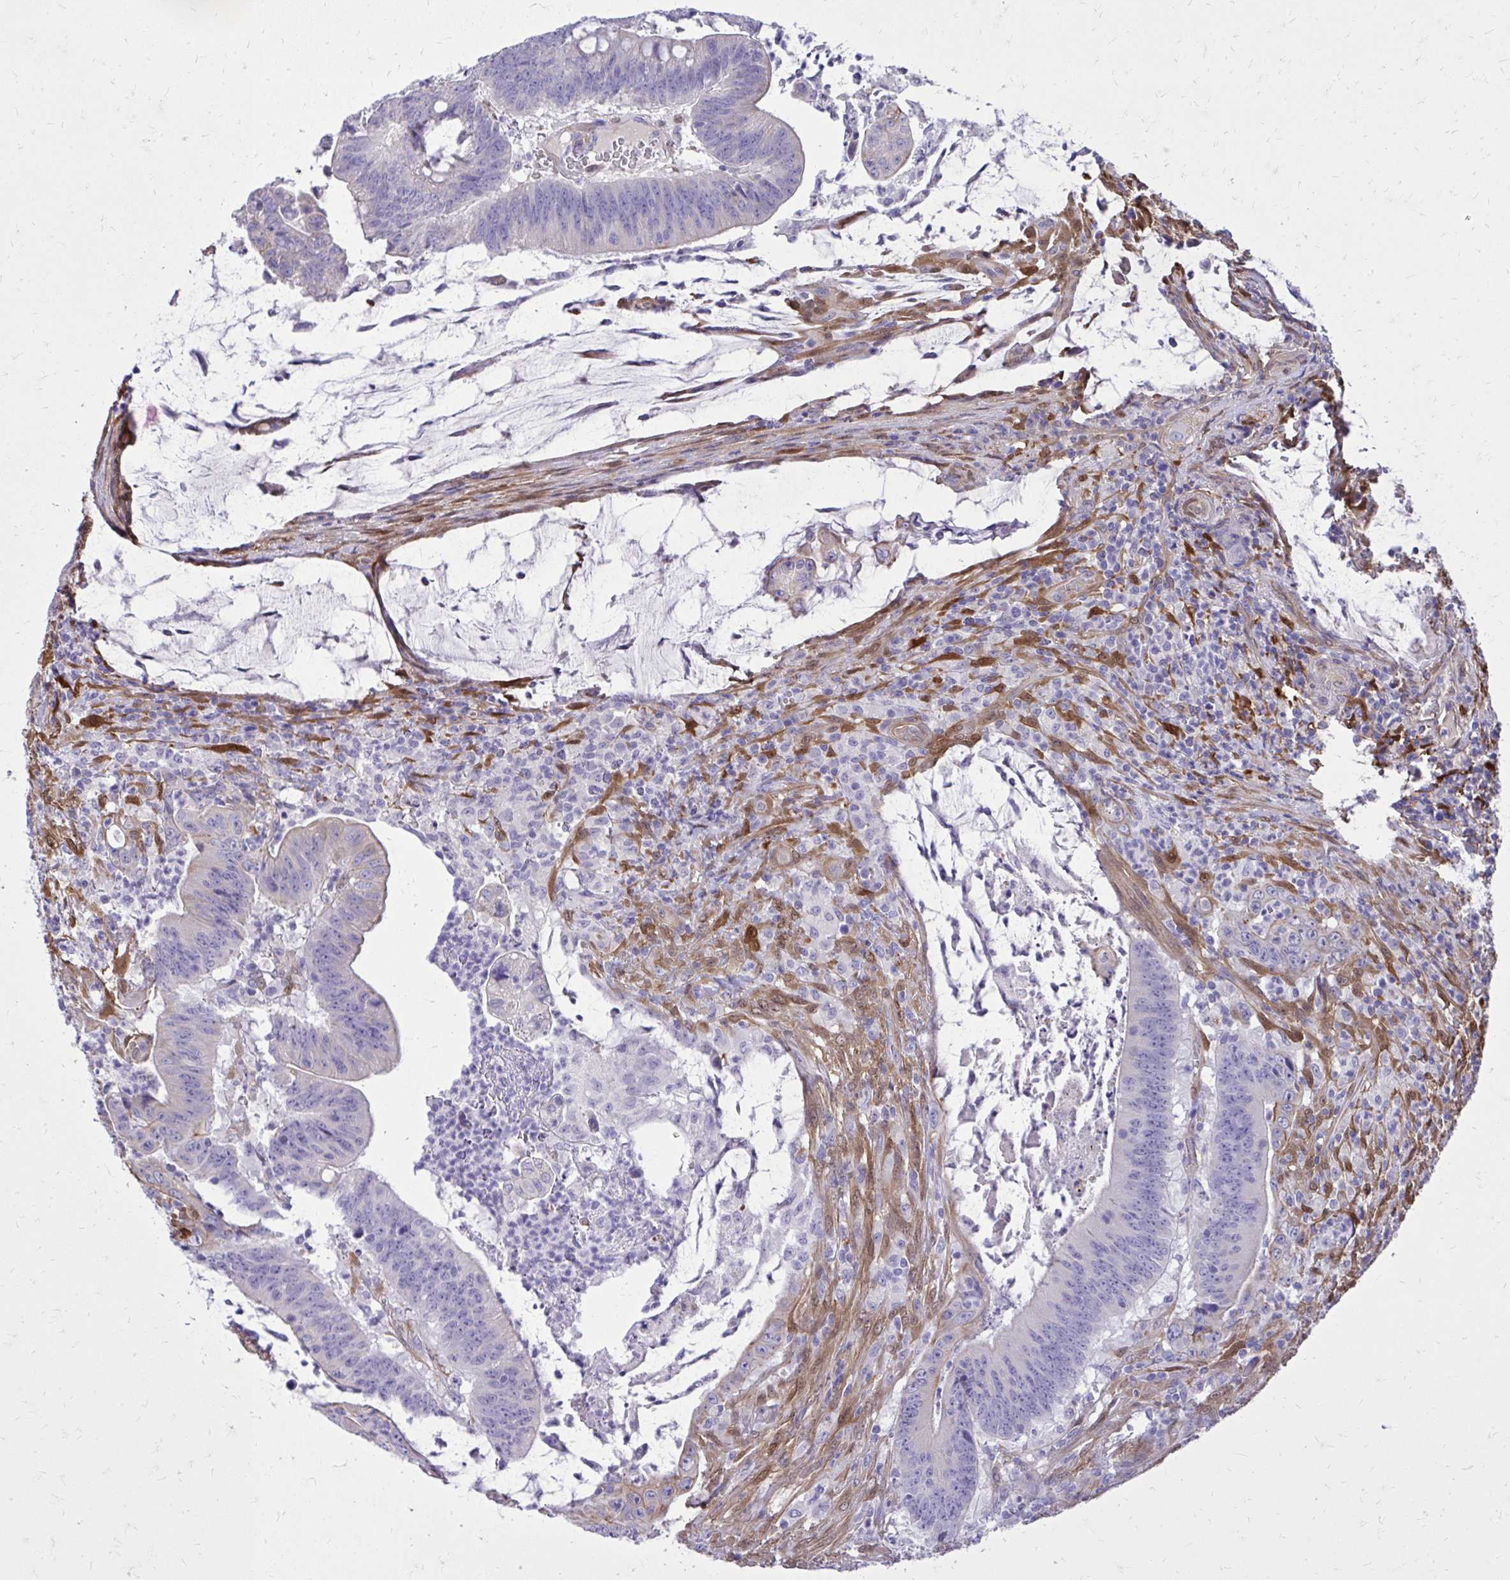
{"staining": {"intensity": "negative", "quantity": "none", "location": "none"}, "tissue": "colorectal cancer", "cell_type": "Tumor cells", "image_type": "cancer", "snomed": [{"axis": "morphology", "description": "Adenocarcinoma, NOS"}, {"axis": "topography", "description": "Colon"}], "caption": "IHC histopathology image of colorectal cancer (adenocarcinoma) stained for a protein (brown), which shows no staining in tumor cells. (Immunohistochemistry, brightfield microscopy, high magnification).", "gene": "NNMT", "patient": {"sex": "female", "age": 87}}